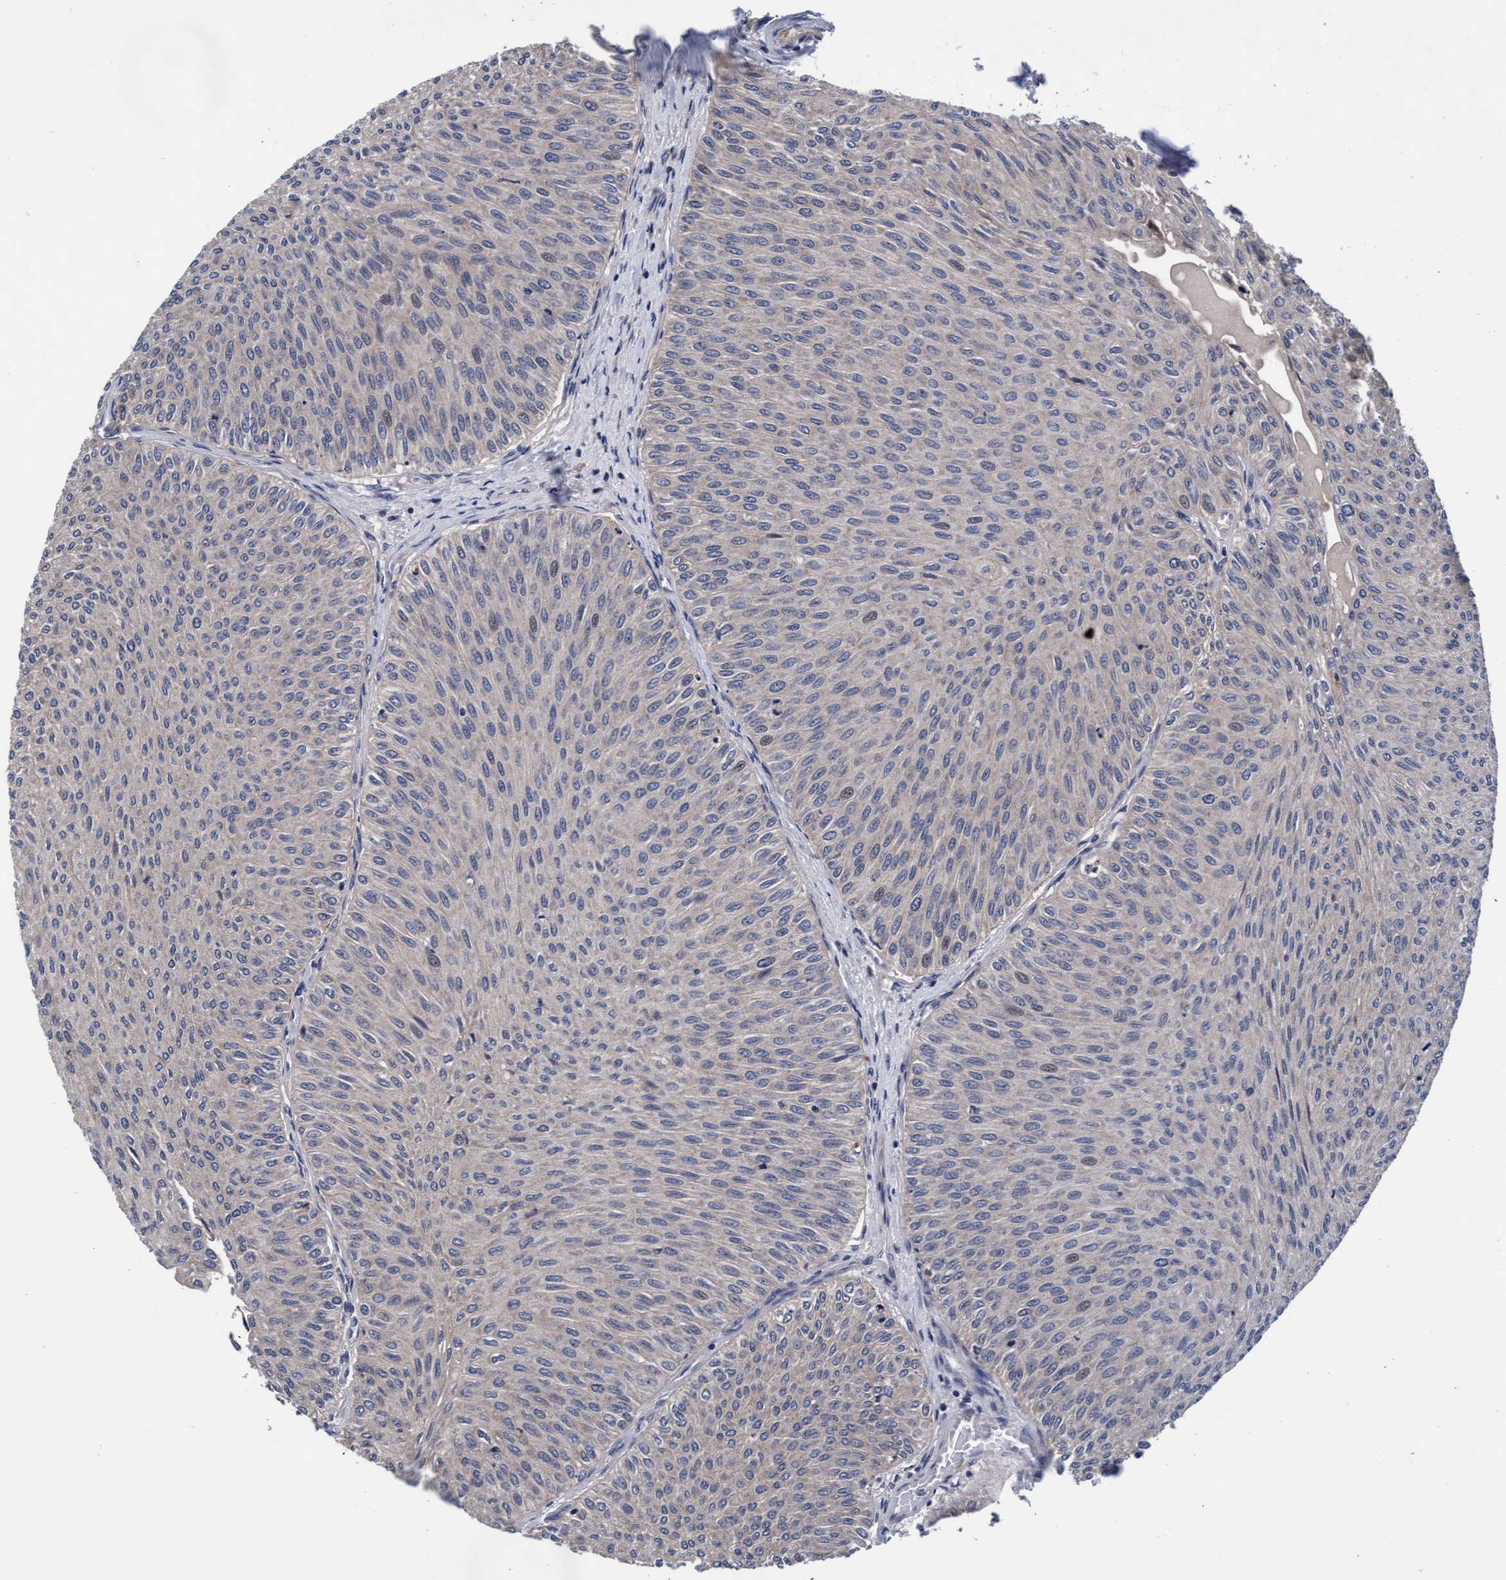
{"staining": {"intensity": "negative", "quantity": "none", "location": "none"}, "tissue": "urothelial cancer", "cell_type": "Tumor cells", "image_type": "cancer", "snomed": [{"axis": "morphology", "description": "Urothelial carcinoma, Low grade"}, {"axis": "topography", "description": "Urinary bladder"}], "caption": "IHC histopathology image of urothelial carcinoma (low-grade) stained for a protein (brown), which displays no positivity in tumor cells.", "gene": "EFCAB13", "patient": {"sex": "male", "age": 78}}